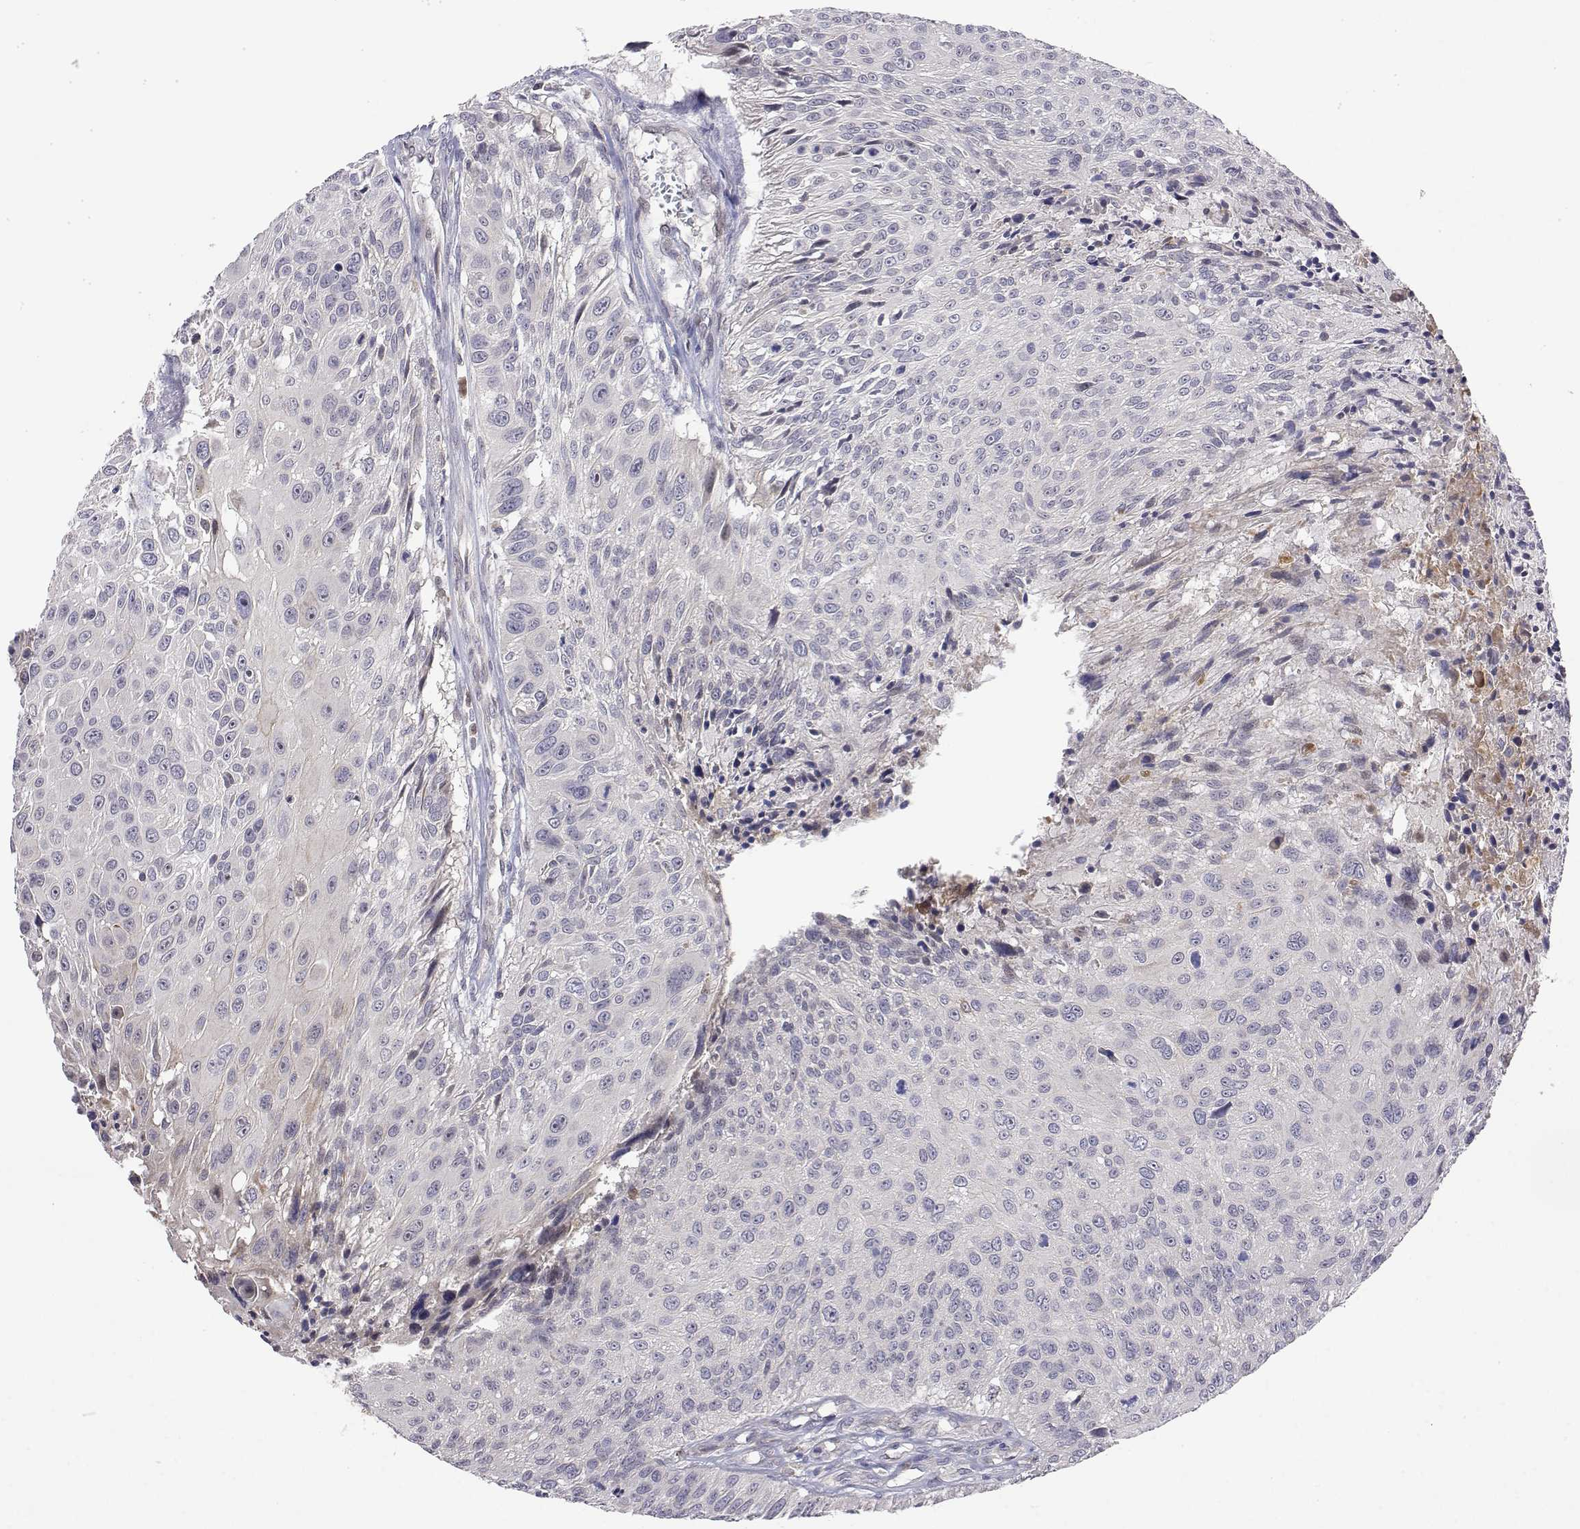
{"staining": {"intensity": "negative", "quantity": "none", "location": "none"}, "tissue": "urothelial cancer", "cell_type": "Tumor cells", "image_type": "cancer", "snomed": [{"axis": "morphology", "description": "Urothelial carcinoma, NOS"}, {"axis": "topography", "description": "Urinary bladder"}], "caption": "A high-resolution image shows immunohistochemistry (IHC) staining of transitional cell carcinoma, which shows no significant expression in tumor cells.", "gene": "IGFBP4", "patient": {"sex": "male", "age": 55}}